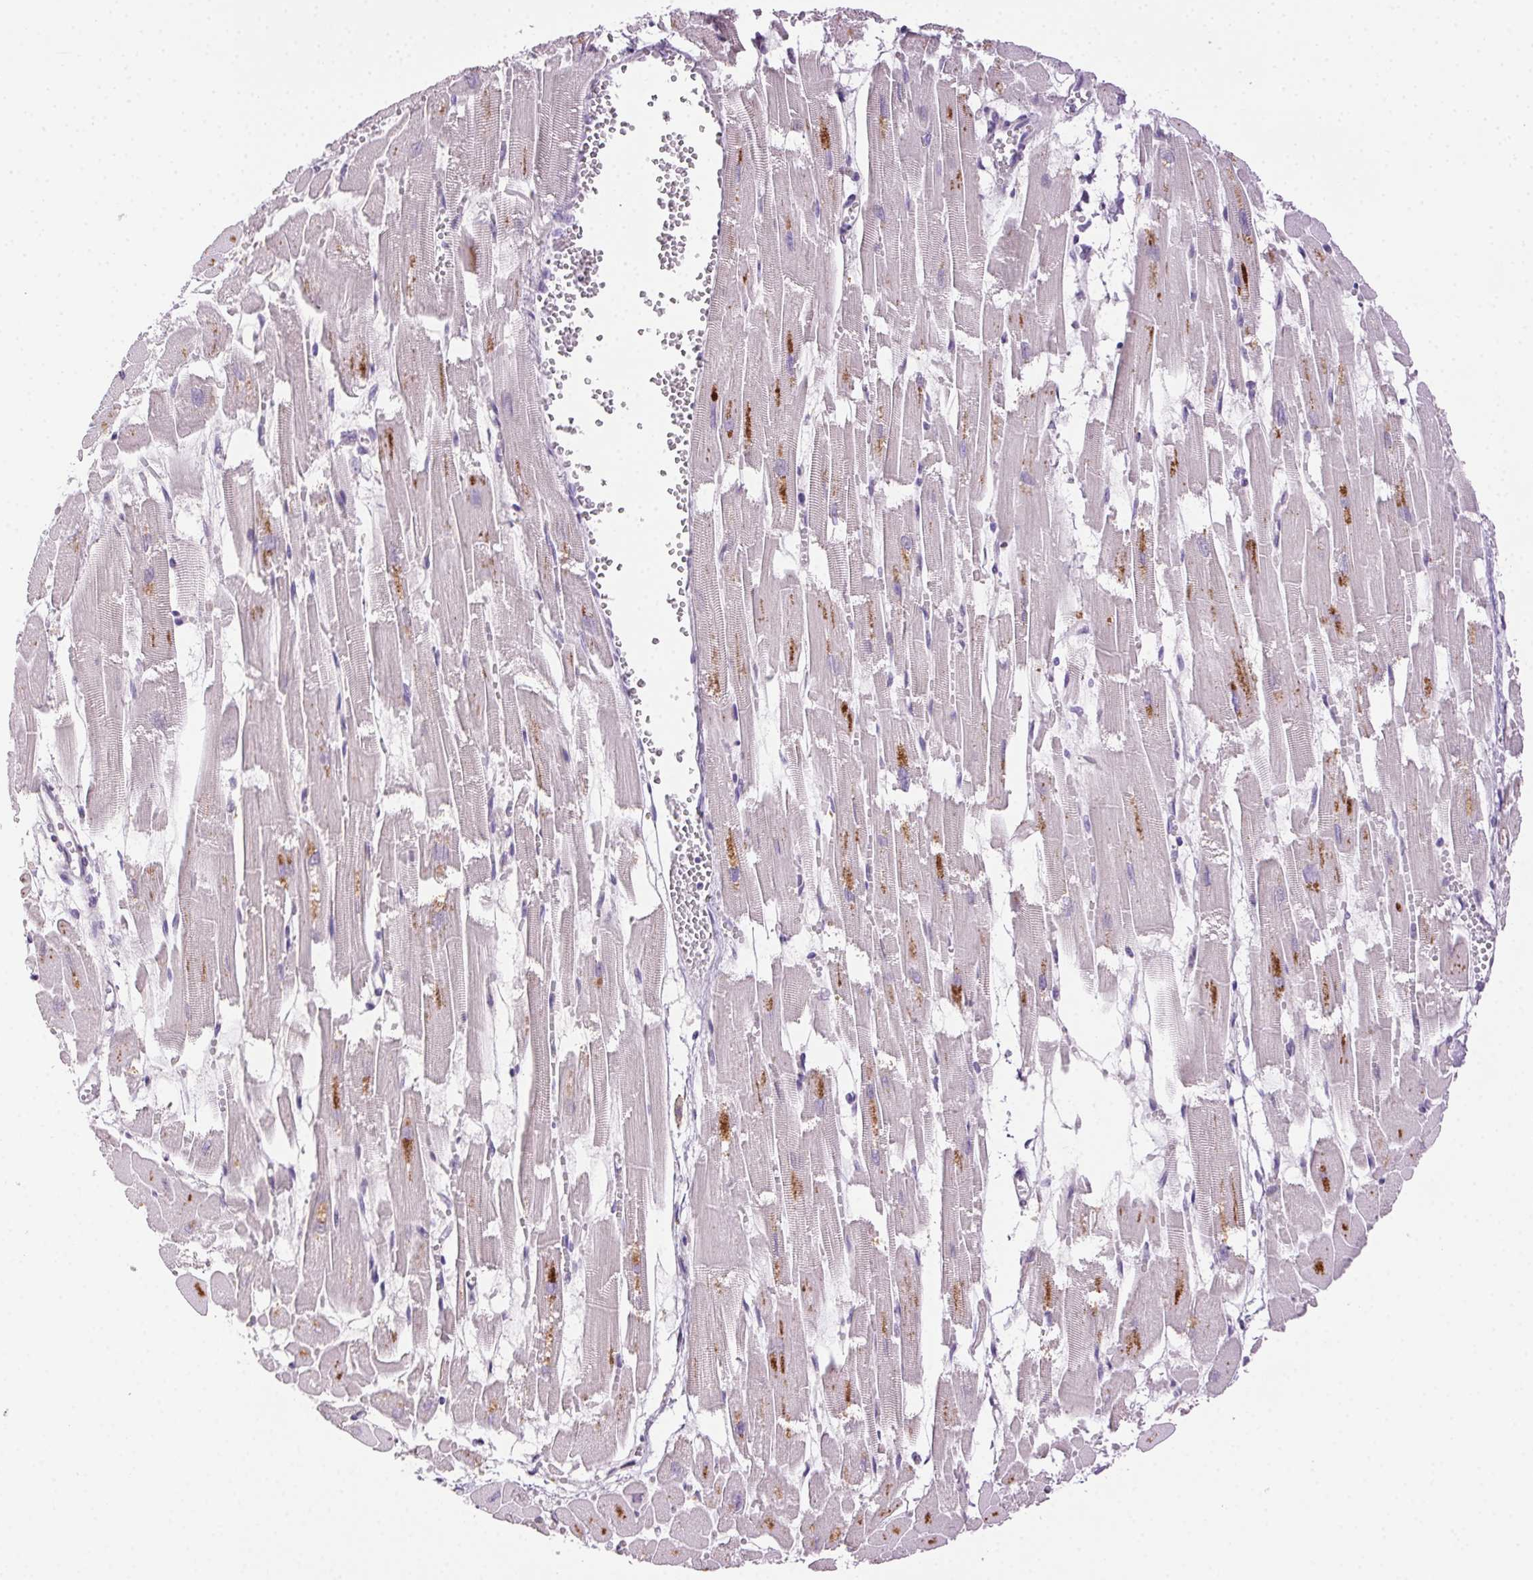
{"staining": {"intensity": "strong", "quantity": "<25%", "location": "cytoplasmic/membranous"}, "tissue": "heart muscle", "cell_type": "Cardiomyocytes", "image_type": "normal", "snomed": [{"axis": "morphology", "description": "Normal tissue, NOS"}, {"axis": "topography", "description": "Heart"}], "caption": "There is medium levels of strong cytoplasmic/membranous positivity in cardiomyocytes of normal heart muscle, as demonstrated by immunohistochemical staining (brown color).", "gene": "AKAP5", "patient": {"sex": "female", "age": 52}}